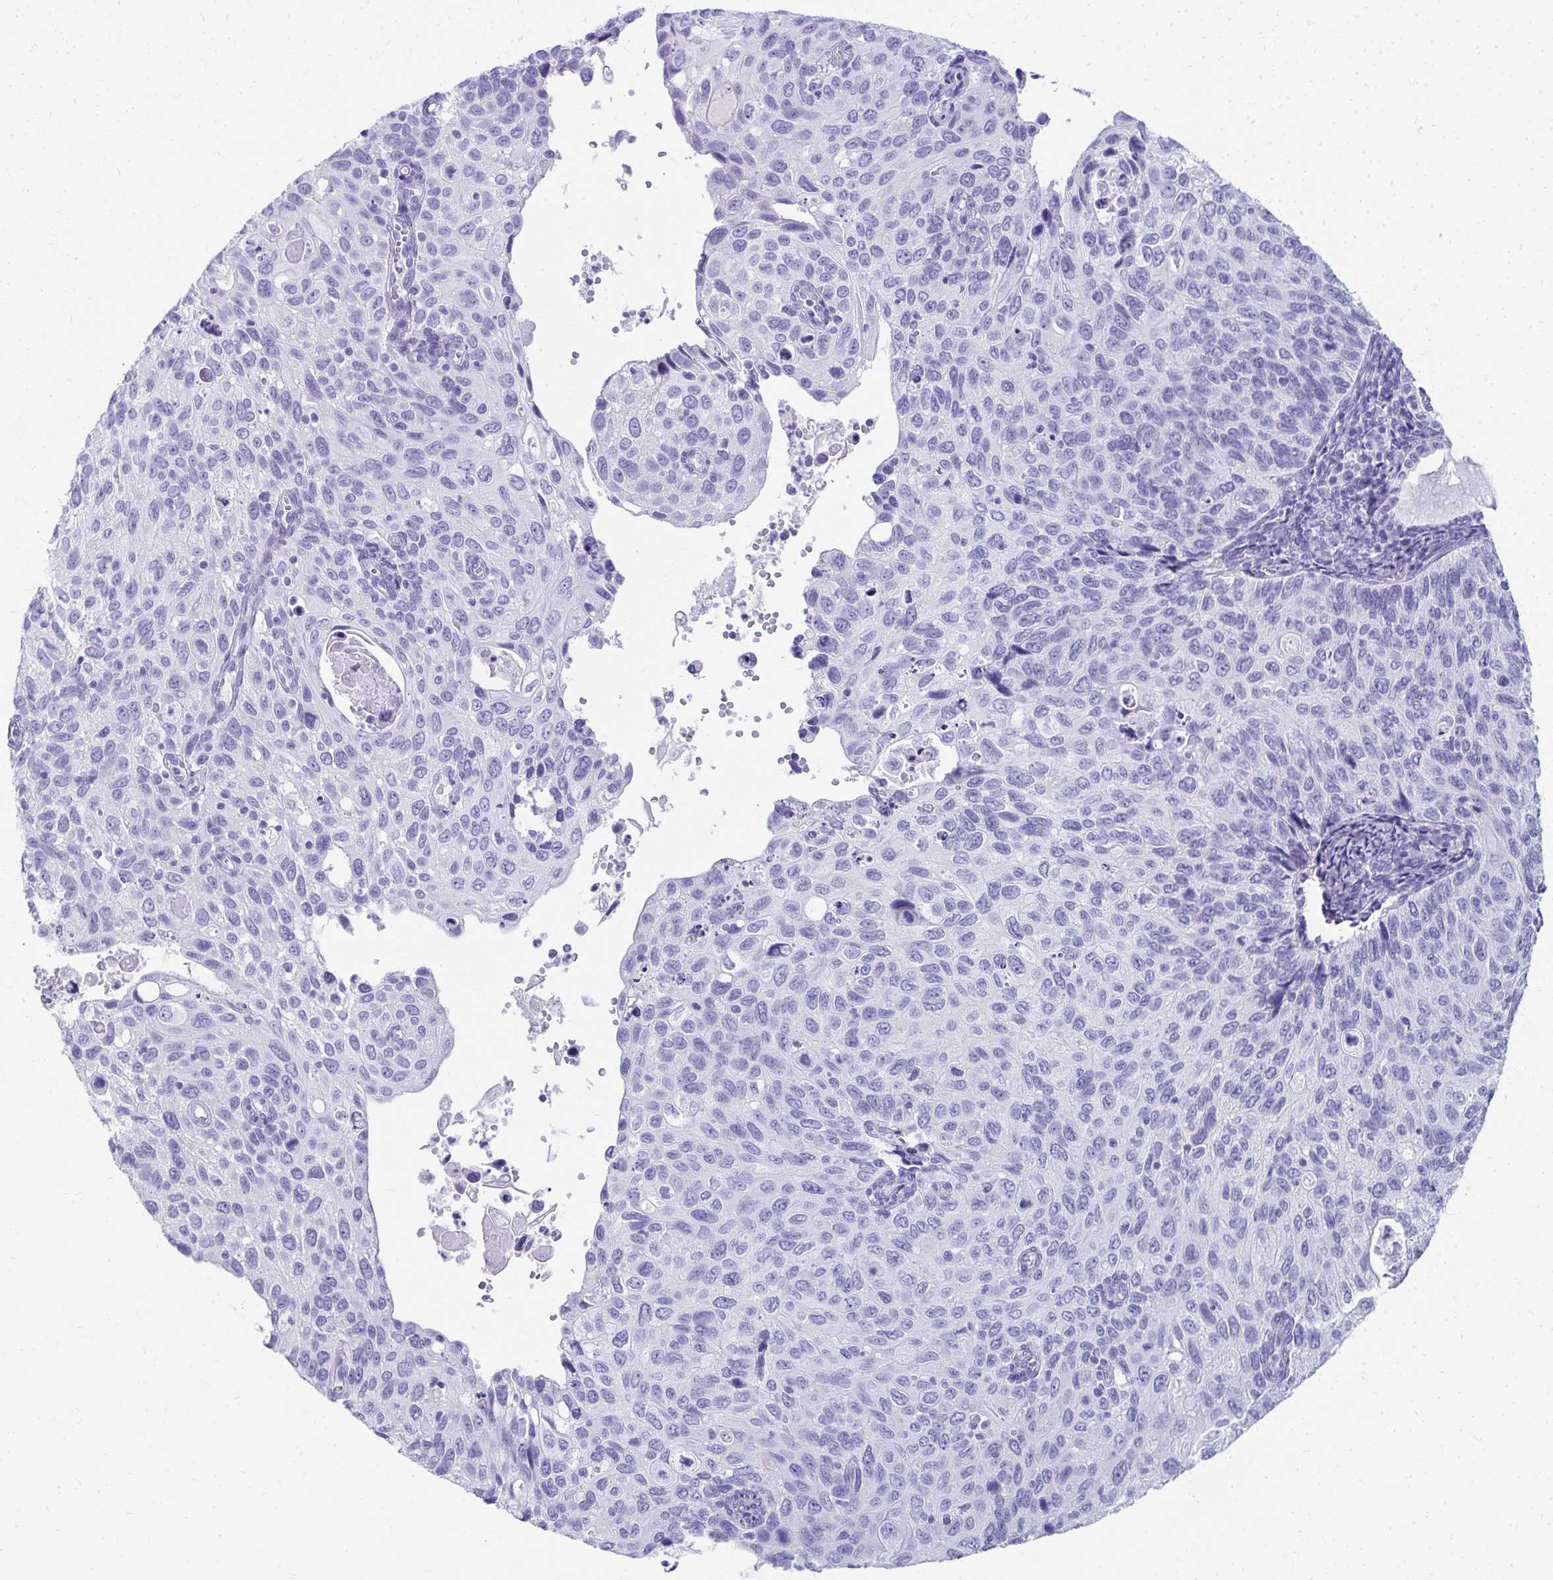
{"staining": {"intensity": "negative", "quantity": "none", "location": "none"}, "tissue": "cervical cancer", "cell_type": "Tumor cells", "image_type": "cancer", "snomed": [{"axis": "morphology", "description": "Squamous cell carcinoma, NOS"}, {"axis": "topography", "description": "Cervix"}], "caption": "Immunohistochemical staining of squamous cell carcinoma (cervical) shows no significant positivity in tumor cells.", "gene": "SEC14L3", "patient": {"sex": "female", "age": 70}}